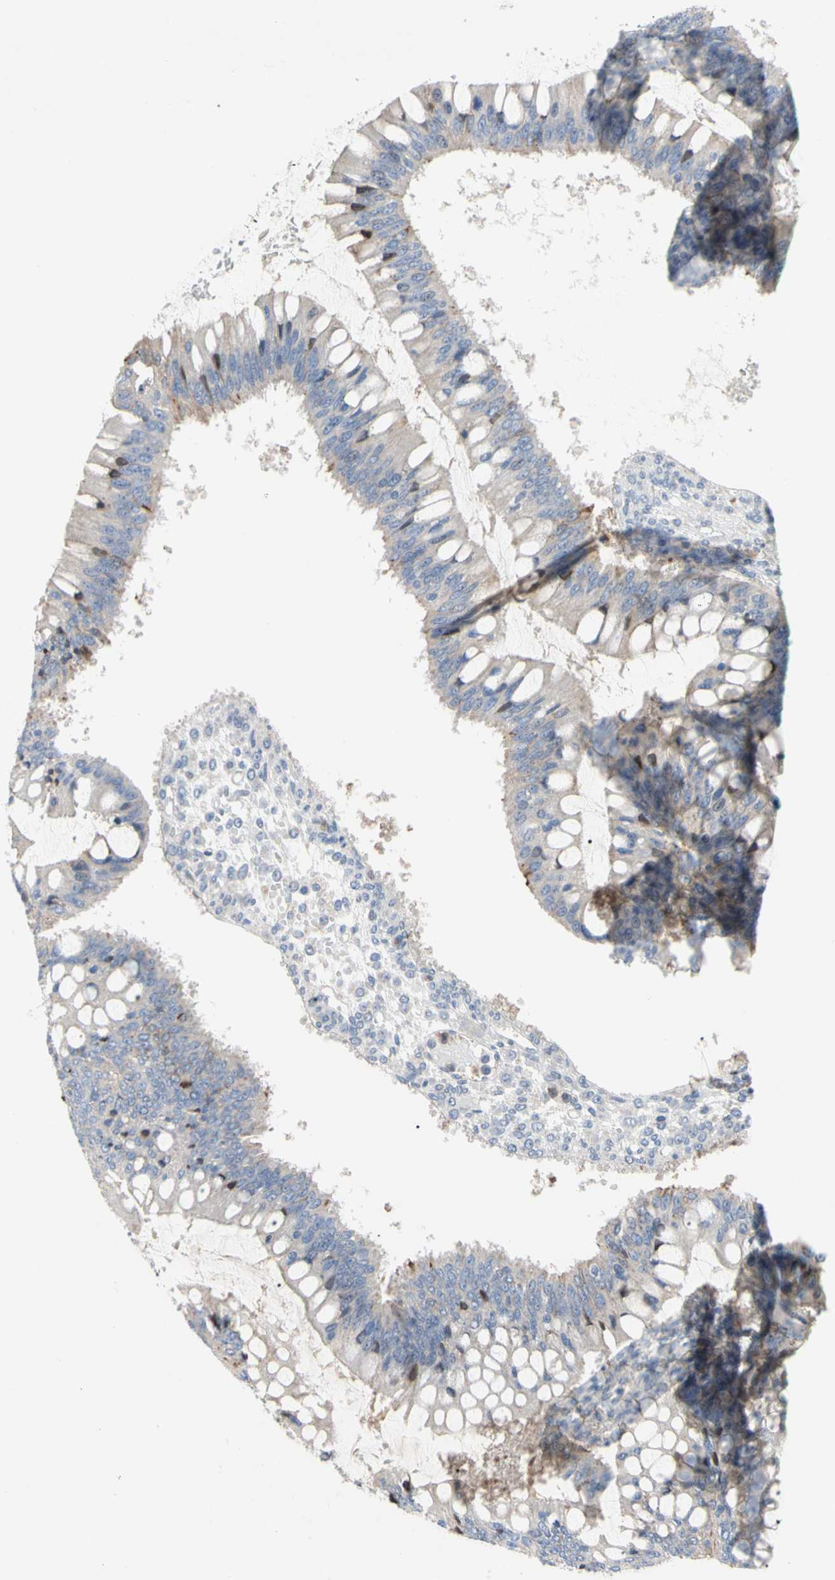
{"staining": {"intensity": "weak", "quantity": "<25%", "location": "cytoplasmic/membranous"}, "tissue": "ovarian cancer", "cell_type": "Tumor cells", "image_type": "cancer", "snomed": [{"axis": "morphology", "description": "Cystadenocarcinoma, mucinous, NOS"}, {"axis": "topography", "description": "Ovary"}], "caption": "An immunohistochemistry (IHC) histopathology image of mucinous cystadenocarcinoma (ovarian) is shown. There is no staining in tumor cells of mucinous cystadenocarcinoma (ovarian).", "gene": "MCL1", "patient": {"sex": "female", "age": 73}}